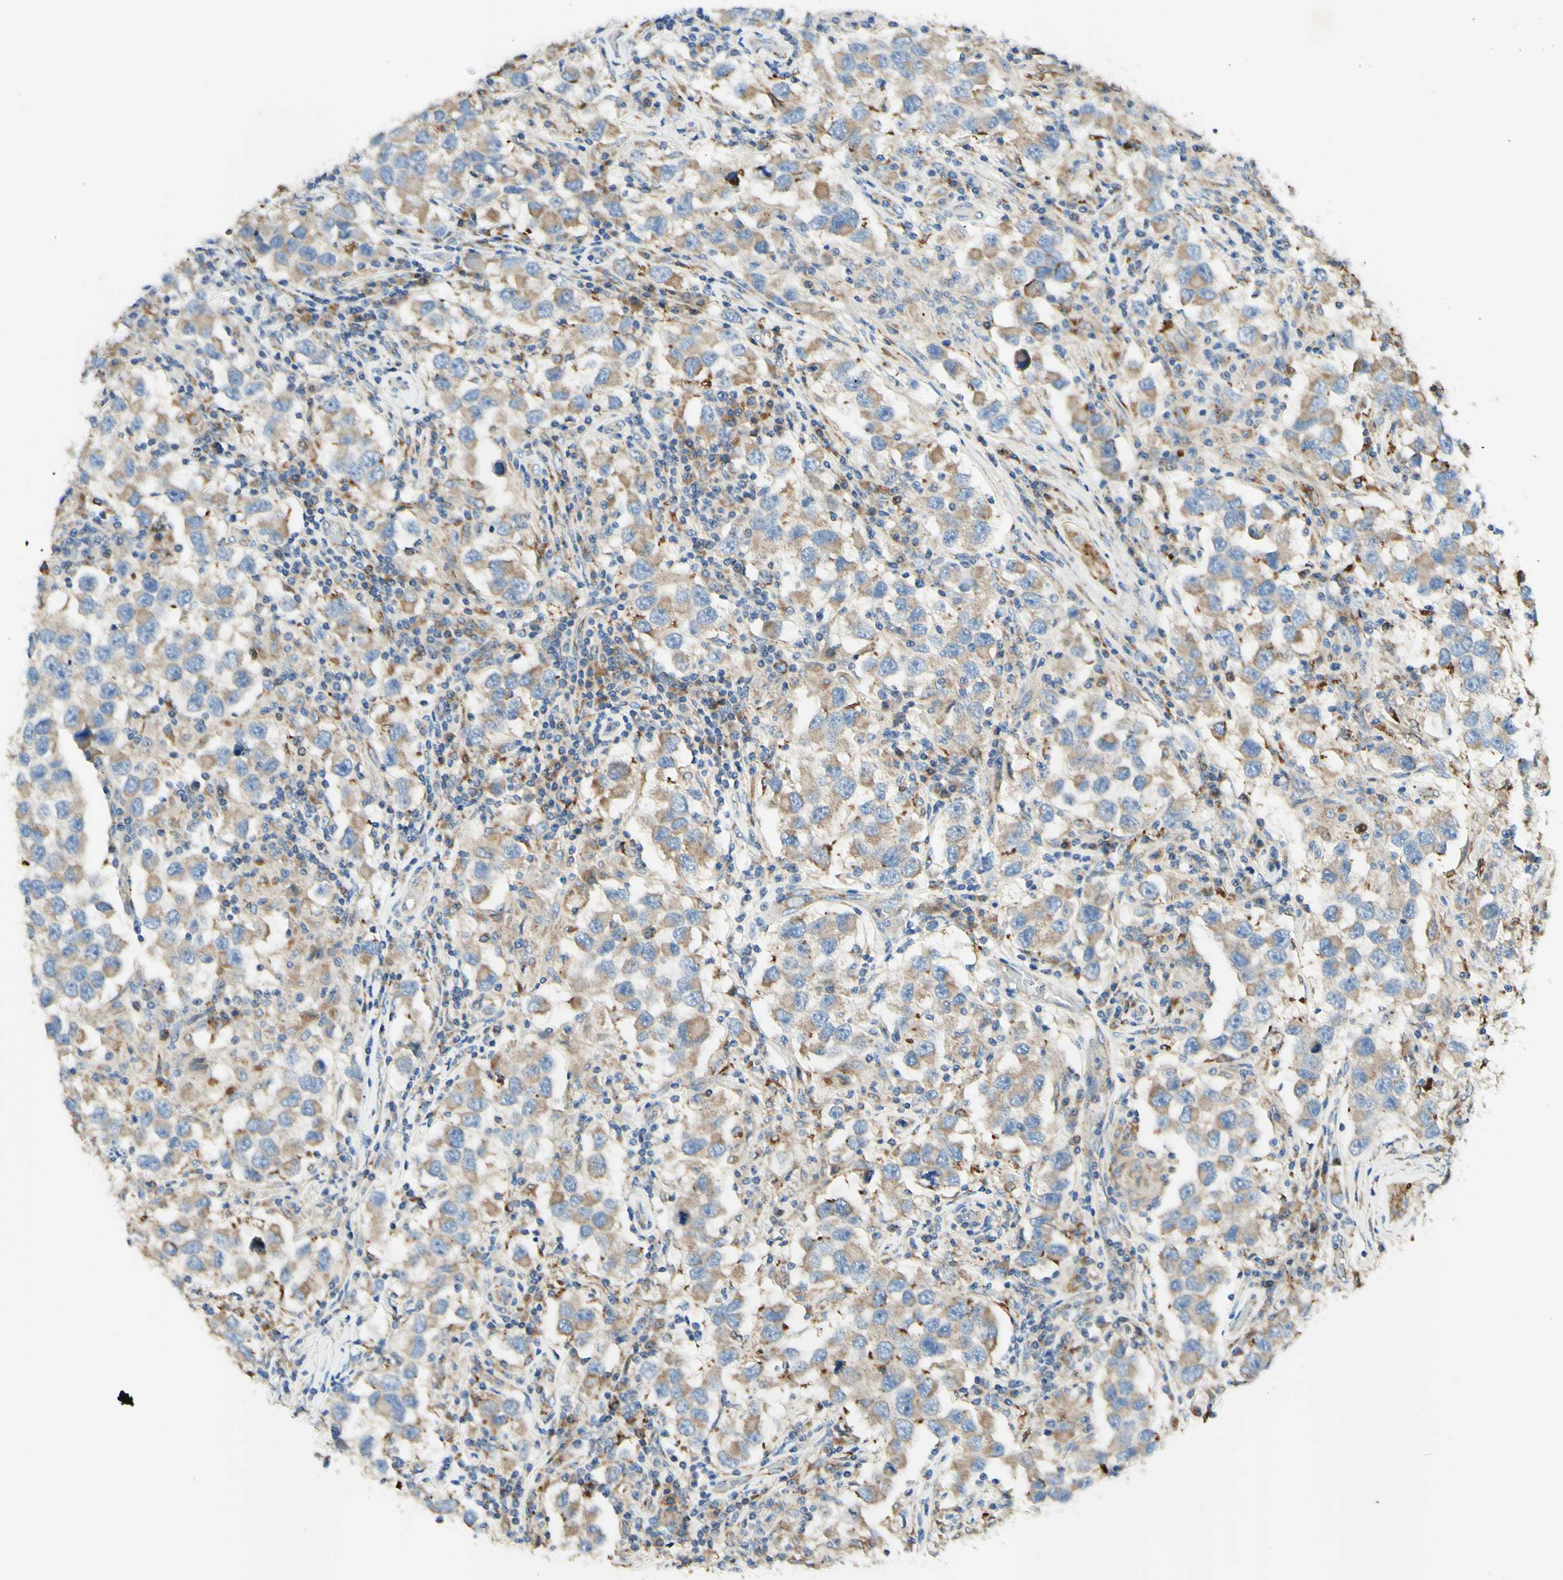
{"staining": {"intensity": "moderate", "quantity": ">75%", "location": "cytoplasmic/membranous"}, "tissue": "testis cancer", "cell_type": "Tumor cells", "image_type": "cancer", "snomed": [{"axis": "morphology", "description": "Carcinoma, Embryonal, NOS"}, {"axis": "topography", "description": "Testis"}], "caption": "Moderate cytoplasmic/membranous expression for a protein is appreciated in about >75% of tumor cells of testis embryonal carcinoma using immunohistochemistry.", "gene": "ARMC10", "patient": {"sex": "male", "age": 21}}